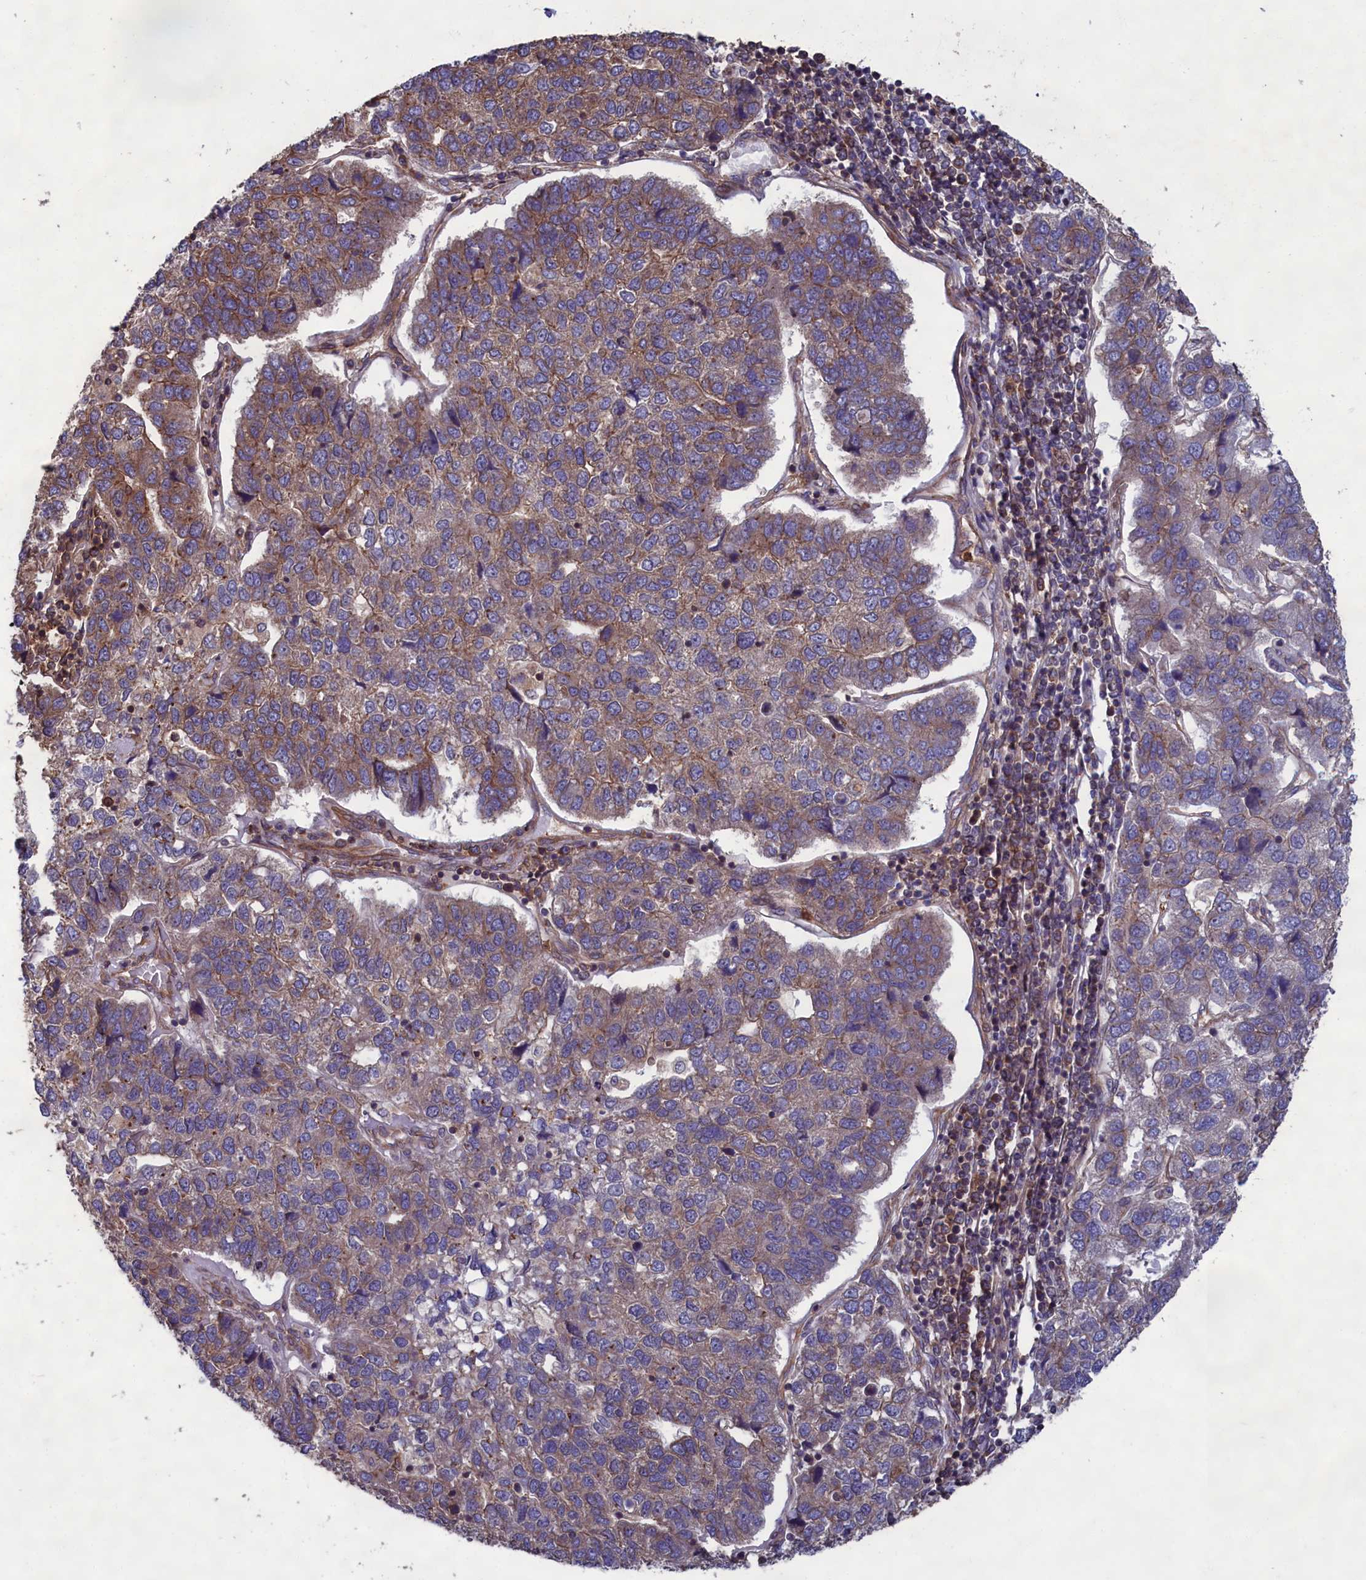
{"staining": {"intensity": "moderate", "quantity": "25%-75%", "location": "cytoplasmic/membranous"}, "tissue": "pancreatic cancer", "cell_type": "Tumor cells", "image_type": "cancer", "snomed": [{"axis": "morphology", "description": "Adenocarcinoma, NOS"}, {"axis": "topography", "description": "Pancreas"}], "caption": "Moderate cytoplasmic/membranous positivity is appreciated in approximately 25%-75% of tumor cells in pancreatic cancer (adenocarcinoma).", "gene": "CCDC124", "patient": {"sex": "female", "age": 61}}